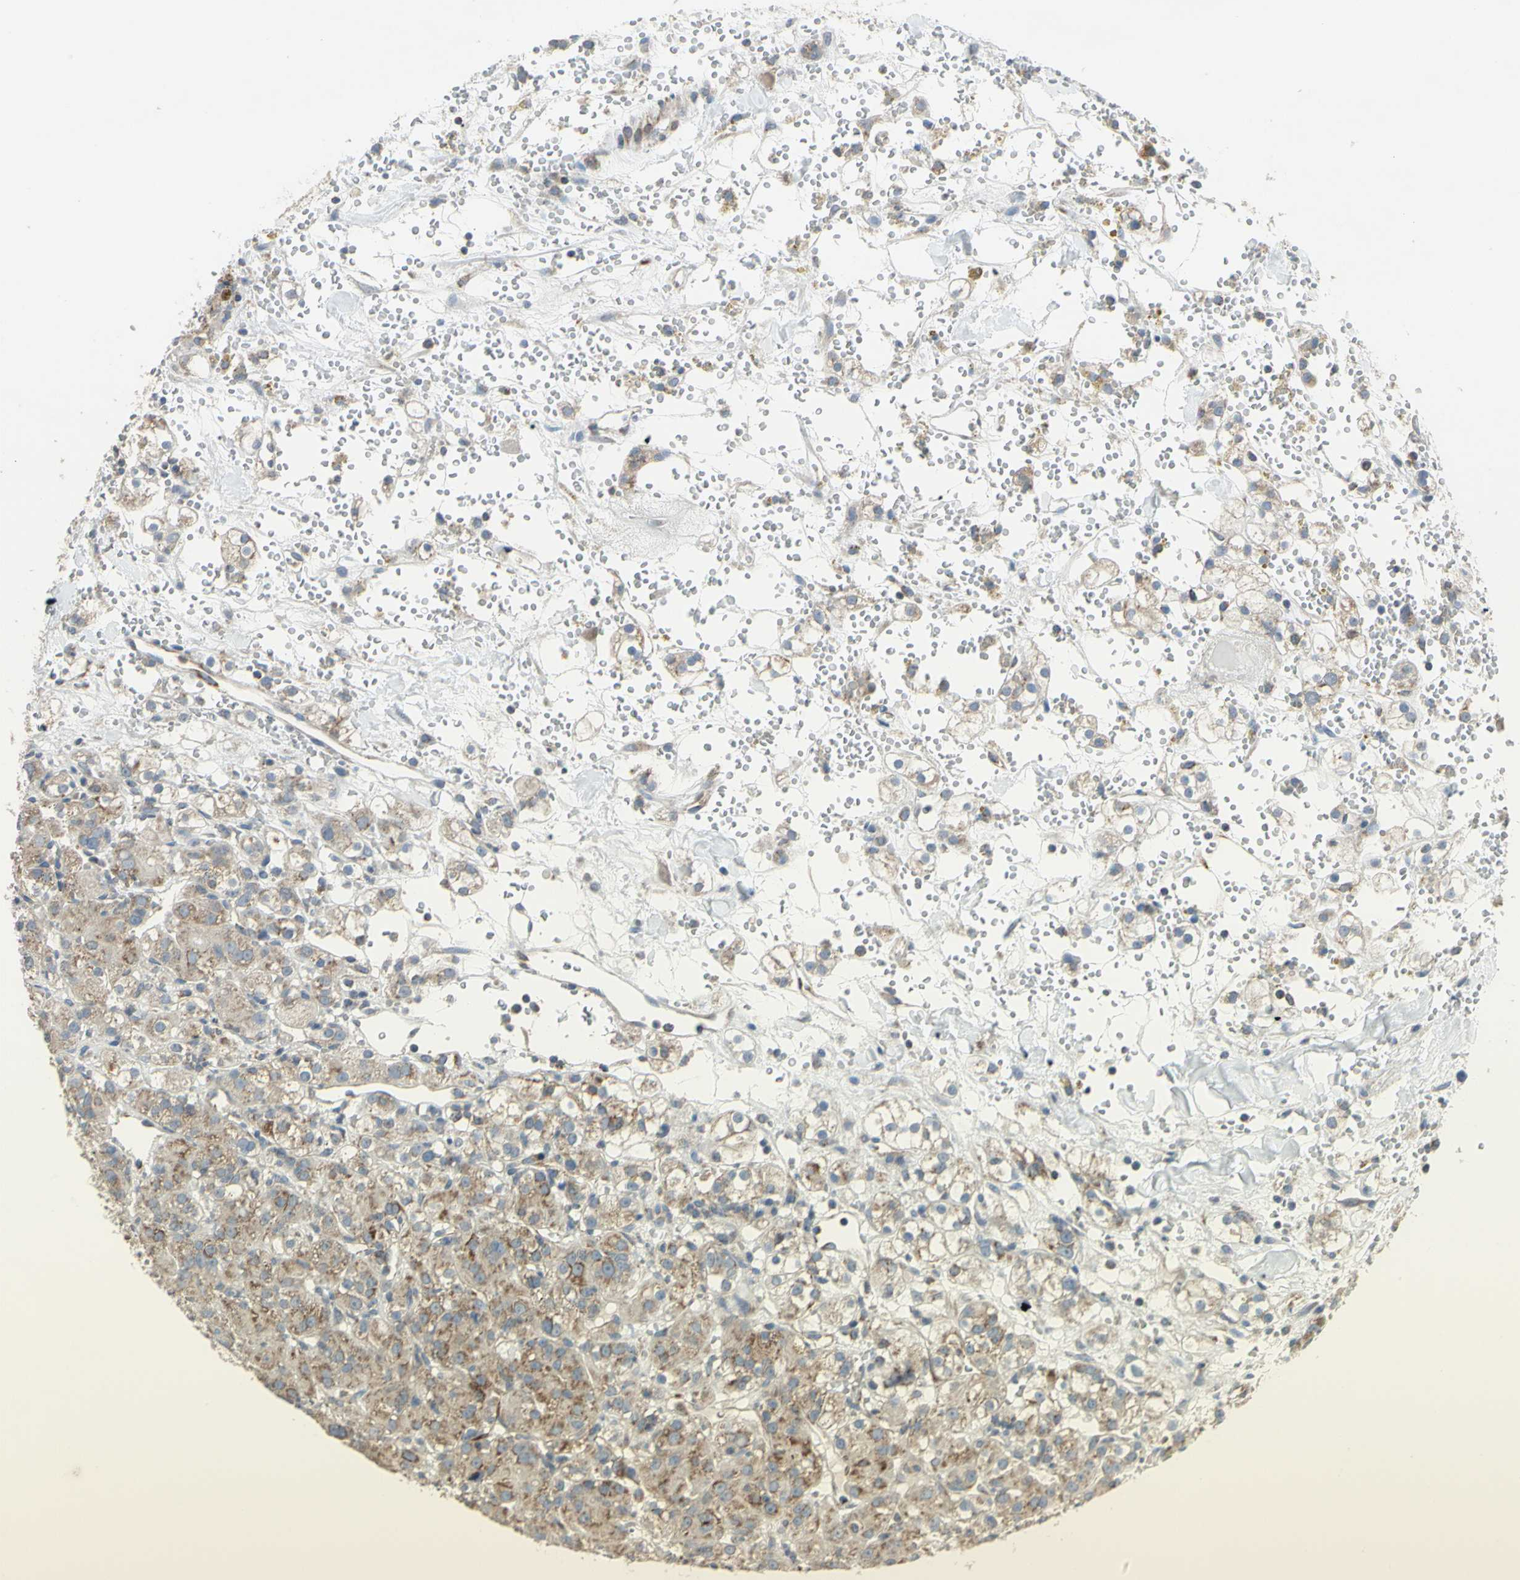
{"staining": {"intensity": "weak", "quantity": ">75%", "location": "cytoplasmic/membranous"}, "tissue": "renal cancer", "cell_type": "Tumor cells", "image_type": "cancer", "snomed": [{"axis": "morphology", "description": "Adenocarcinoma, NOS"}, {"axis": "topography", "description": "Kidney"}], "caption": "Renal cancer (adenocarcinoma) stained with a protein marker shows weak staining in tumor cells.", "gene": "FAM171B", "patient": {"sex": "male", "age": 61}}